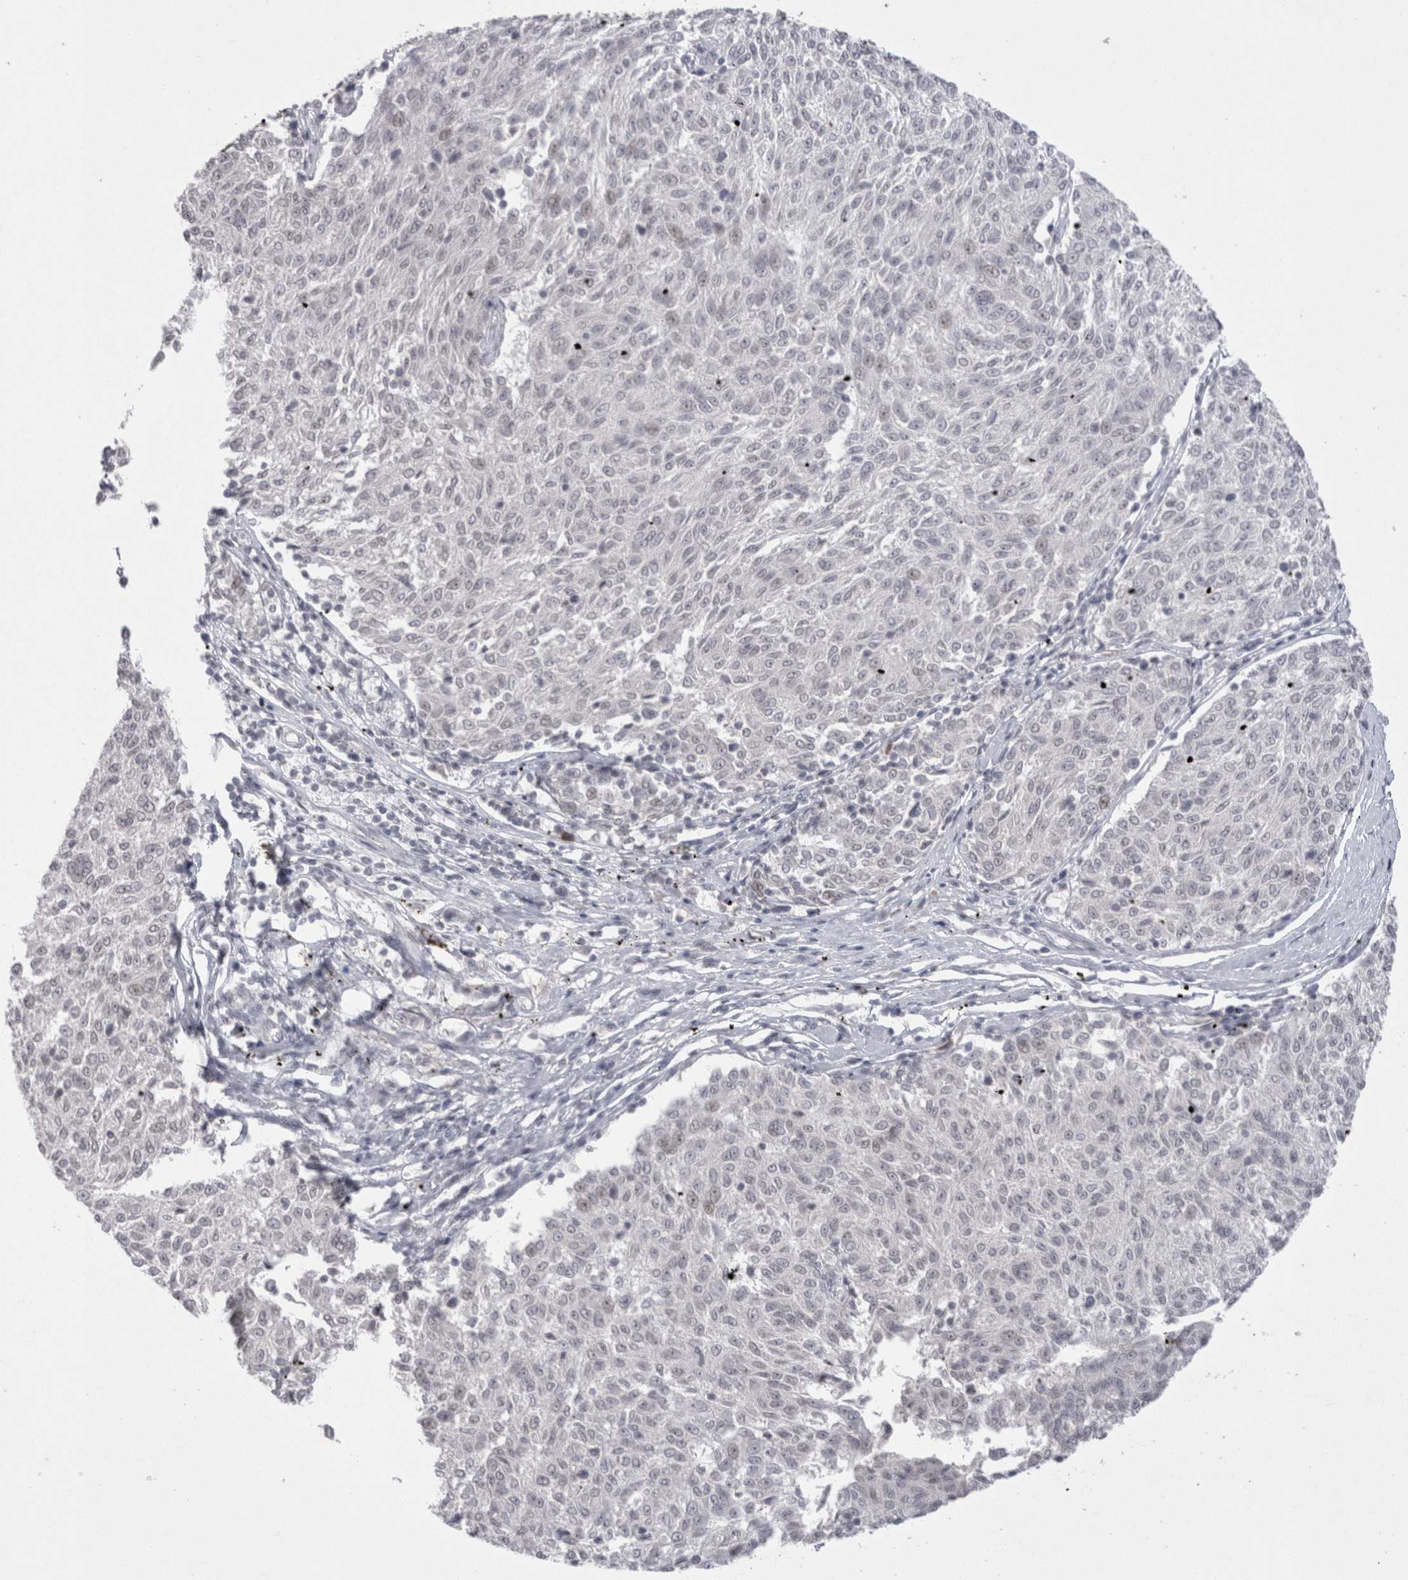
{"staining": {"intensity": "negative", "quantity": "none", "location": "none"}, "tissue": "melanoma", "cell_type": "Tumor cells", "image_type": "cancer", "snomed": [{"axis": "morphology", "description": "Malignant melanoma, NOS"}, {"axis": "topography", "description": "Skin"}], "caption": "Immunohistochemical staining of malignant melanoma displays no significant positivity in tumor cells.", "gene": "DDX4", "patient": {"sex": "female", "age": 72}}